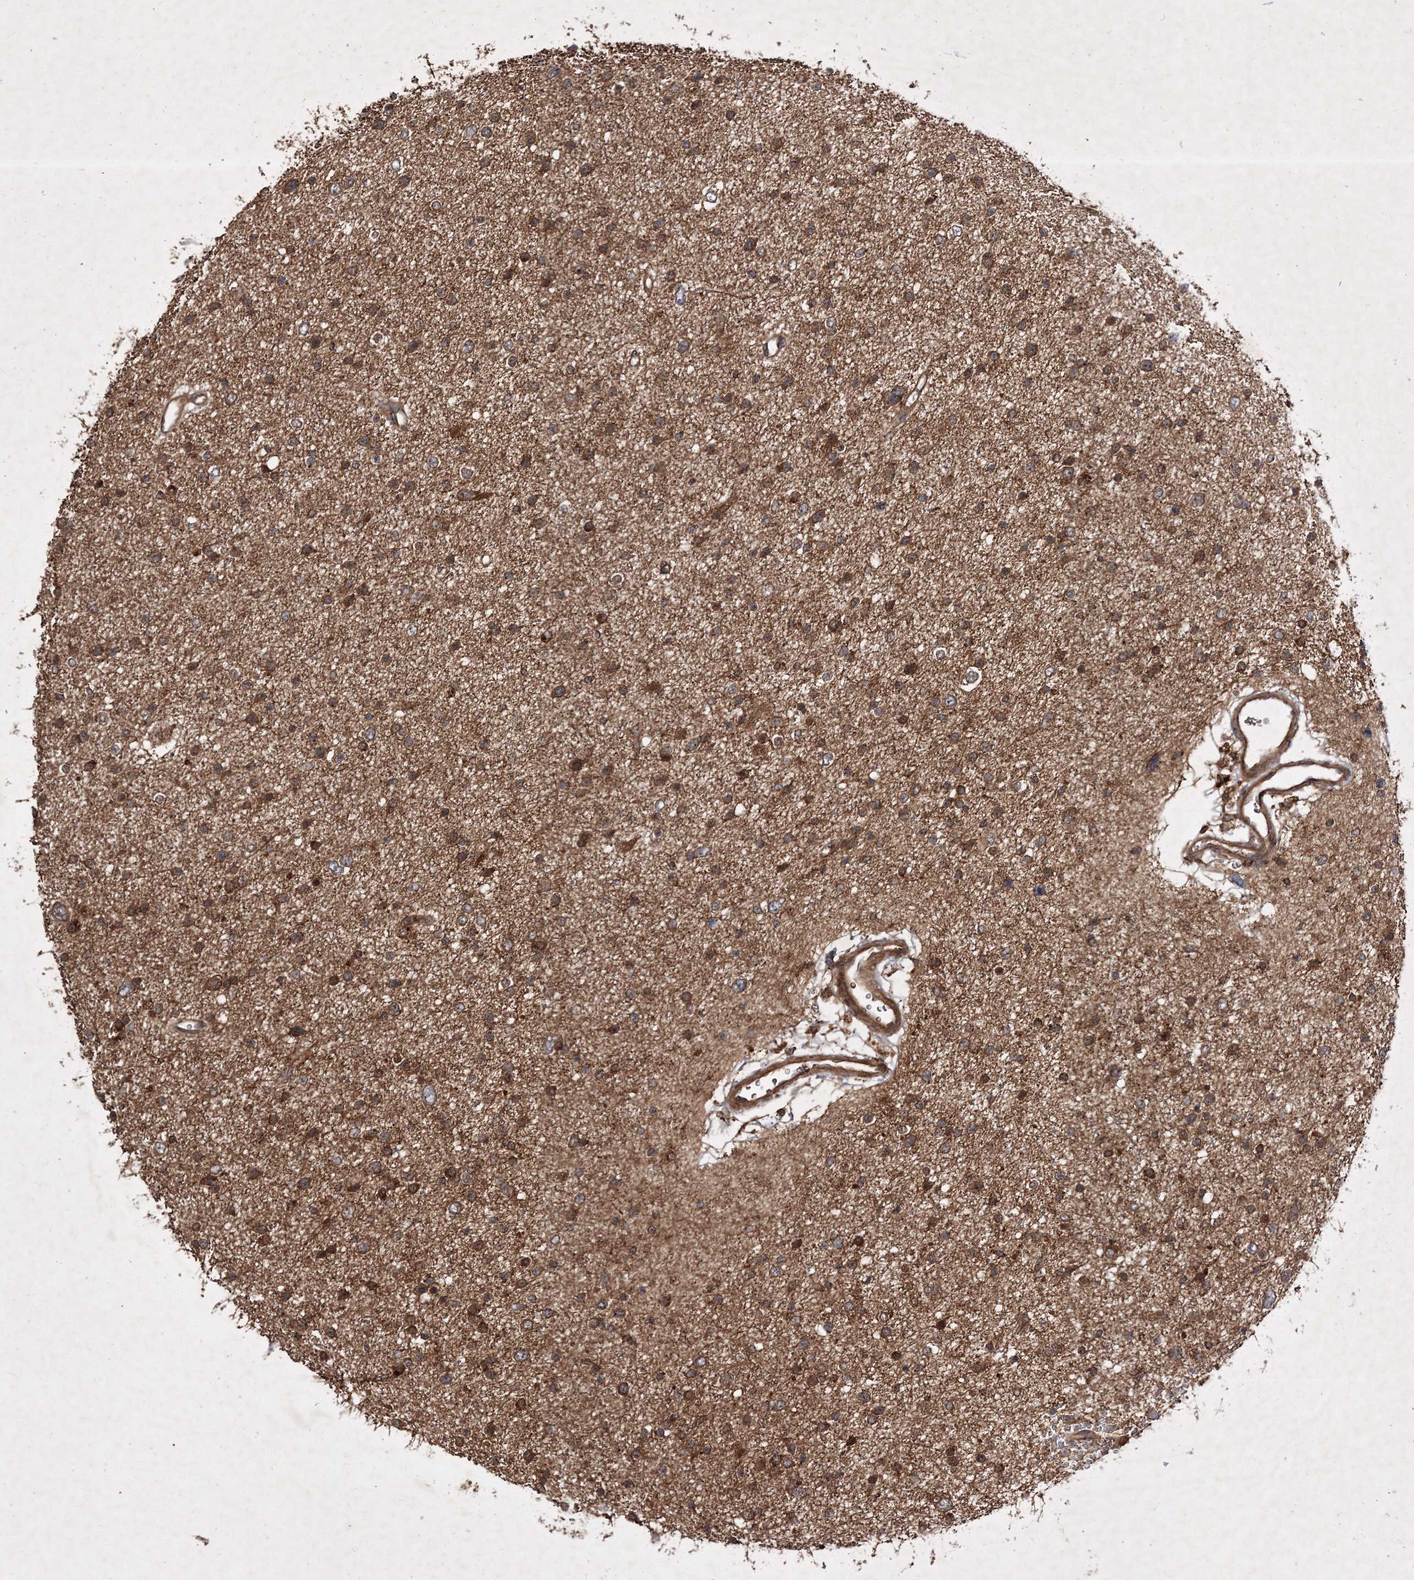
{"staining": {"intensity": "moderate", "quantity": ">75%", "location": "cytoplasmic/membranous"}, "tissue": "glioma", "cell_type": "Tumor cells", "image_type": "cancer", "snomed": [{"axis": "morphology", "description": "Glioma, malignant, Low grade"}, {"axis": "topography", "description": "Brain"}], "caption": "Moderate cytoplasmic/membranous staining for a protein is appreciated in about >75% of tumor cells of low-grade glioma (malignant) using immunohistochemistry (IHC).", "gene": "DNAJC13", "patient": {"sex": "female", "age": 37}}